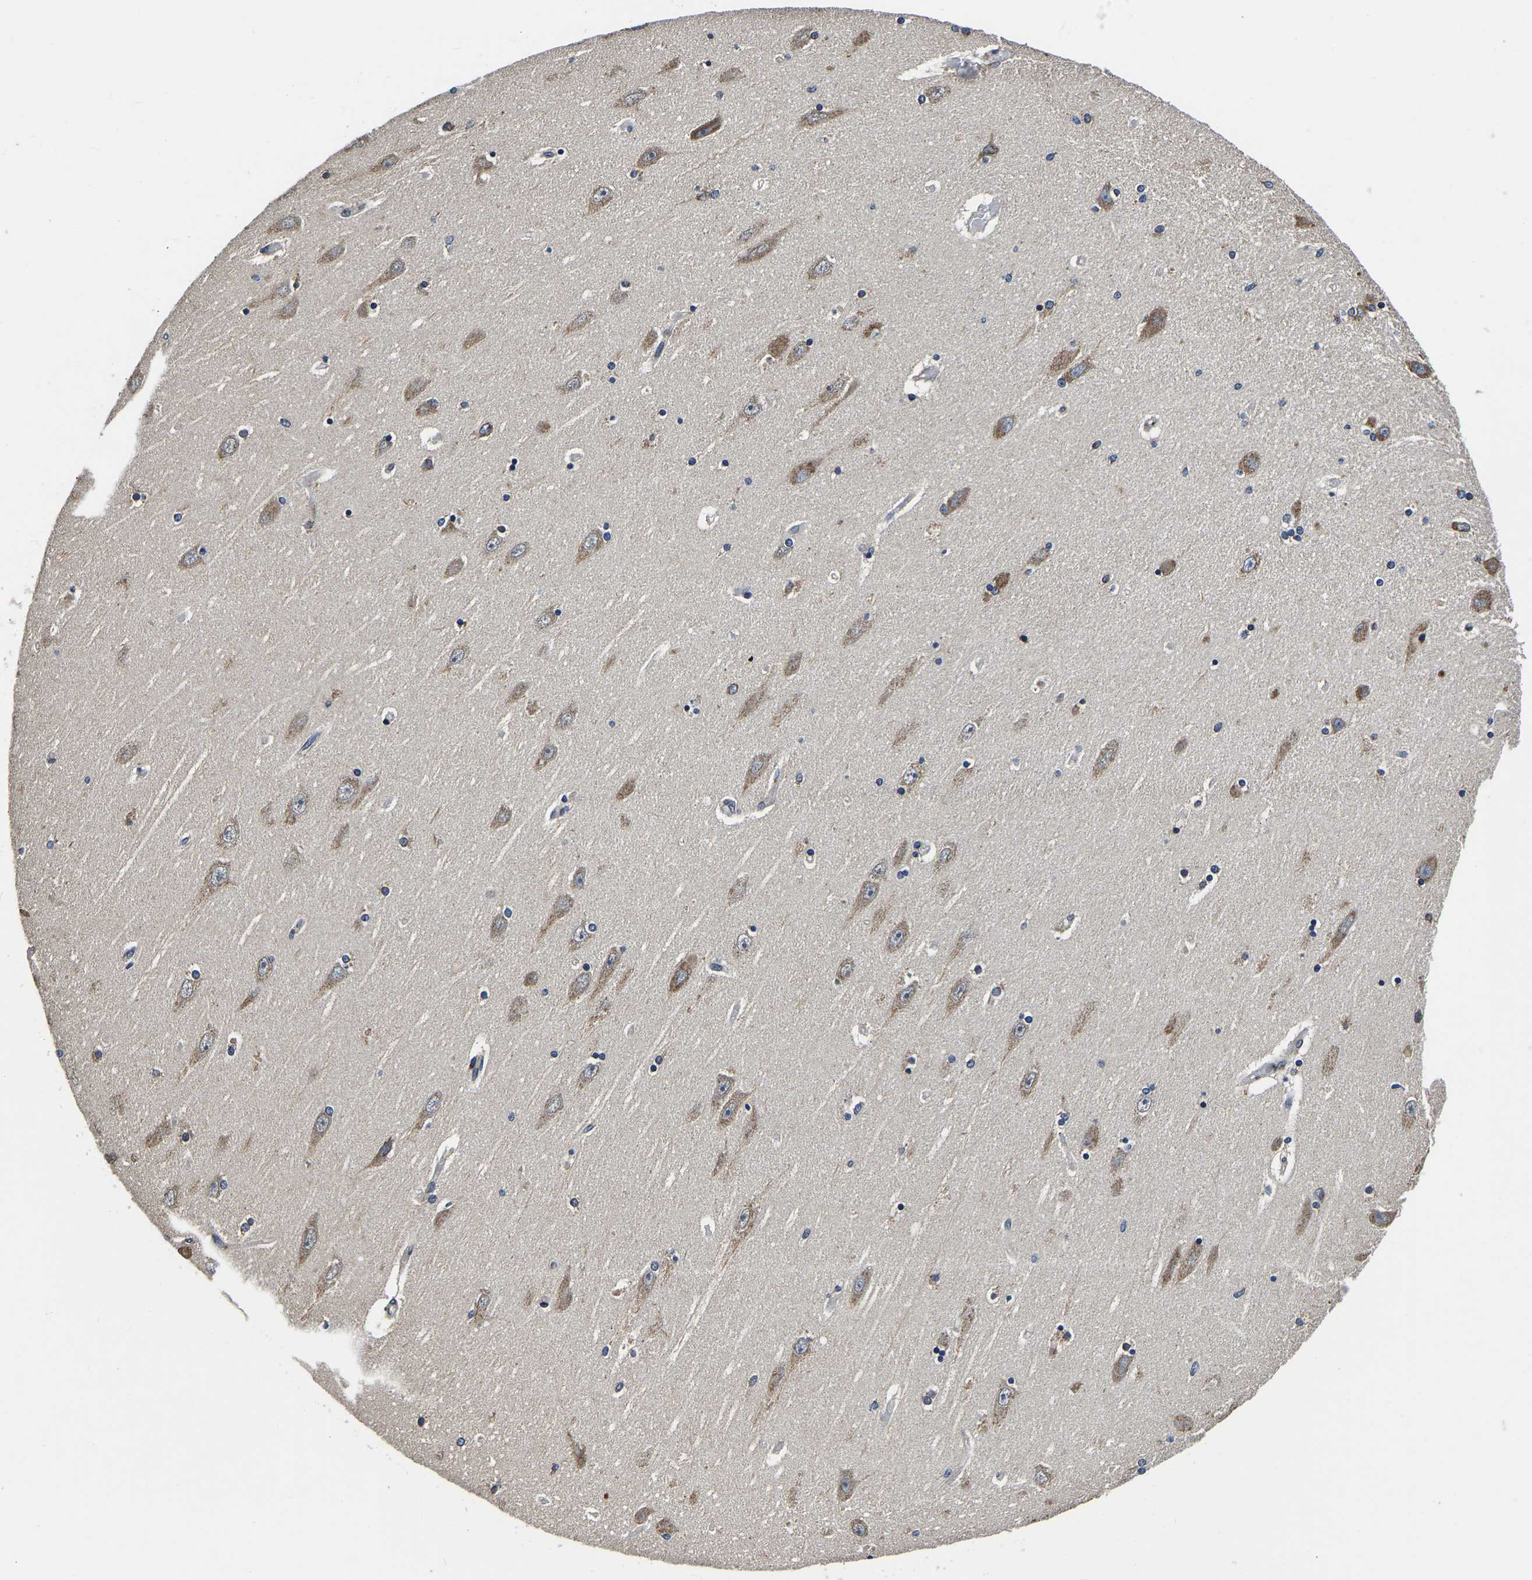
{"staining": {"intensity": "negative", "quantity": "none", "location": "none"}, "tissue": "hippocampus", "cell_type": "Glial cells", "image_type": "normal", "snomed": [{"axis": "morphology", "description": "Normal tissue, NOS"}, {"axis": "topography", "description": "Hippocampus"}], "caption": "High power microscopy micrograph of an immunohistochemistry image of benign hippocampus, revealing no significant expression in glial cells. (DAB (3,3'-diaminobenzidine) immunohistochemistry (IHC) with hematoxylin counter stain).", "gene": "RABAC1", "patient": {"sex": "female", "age": 54}}